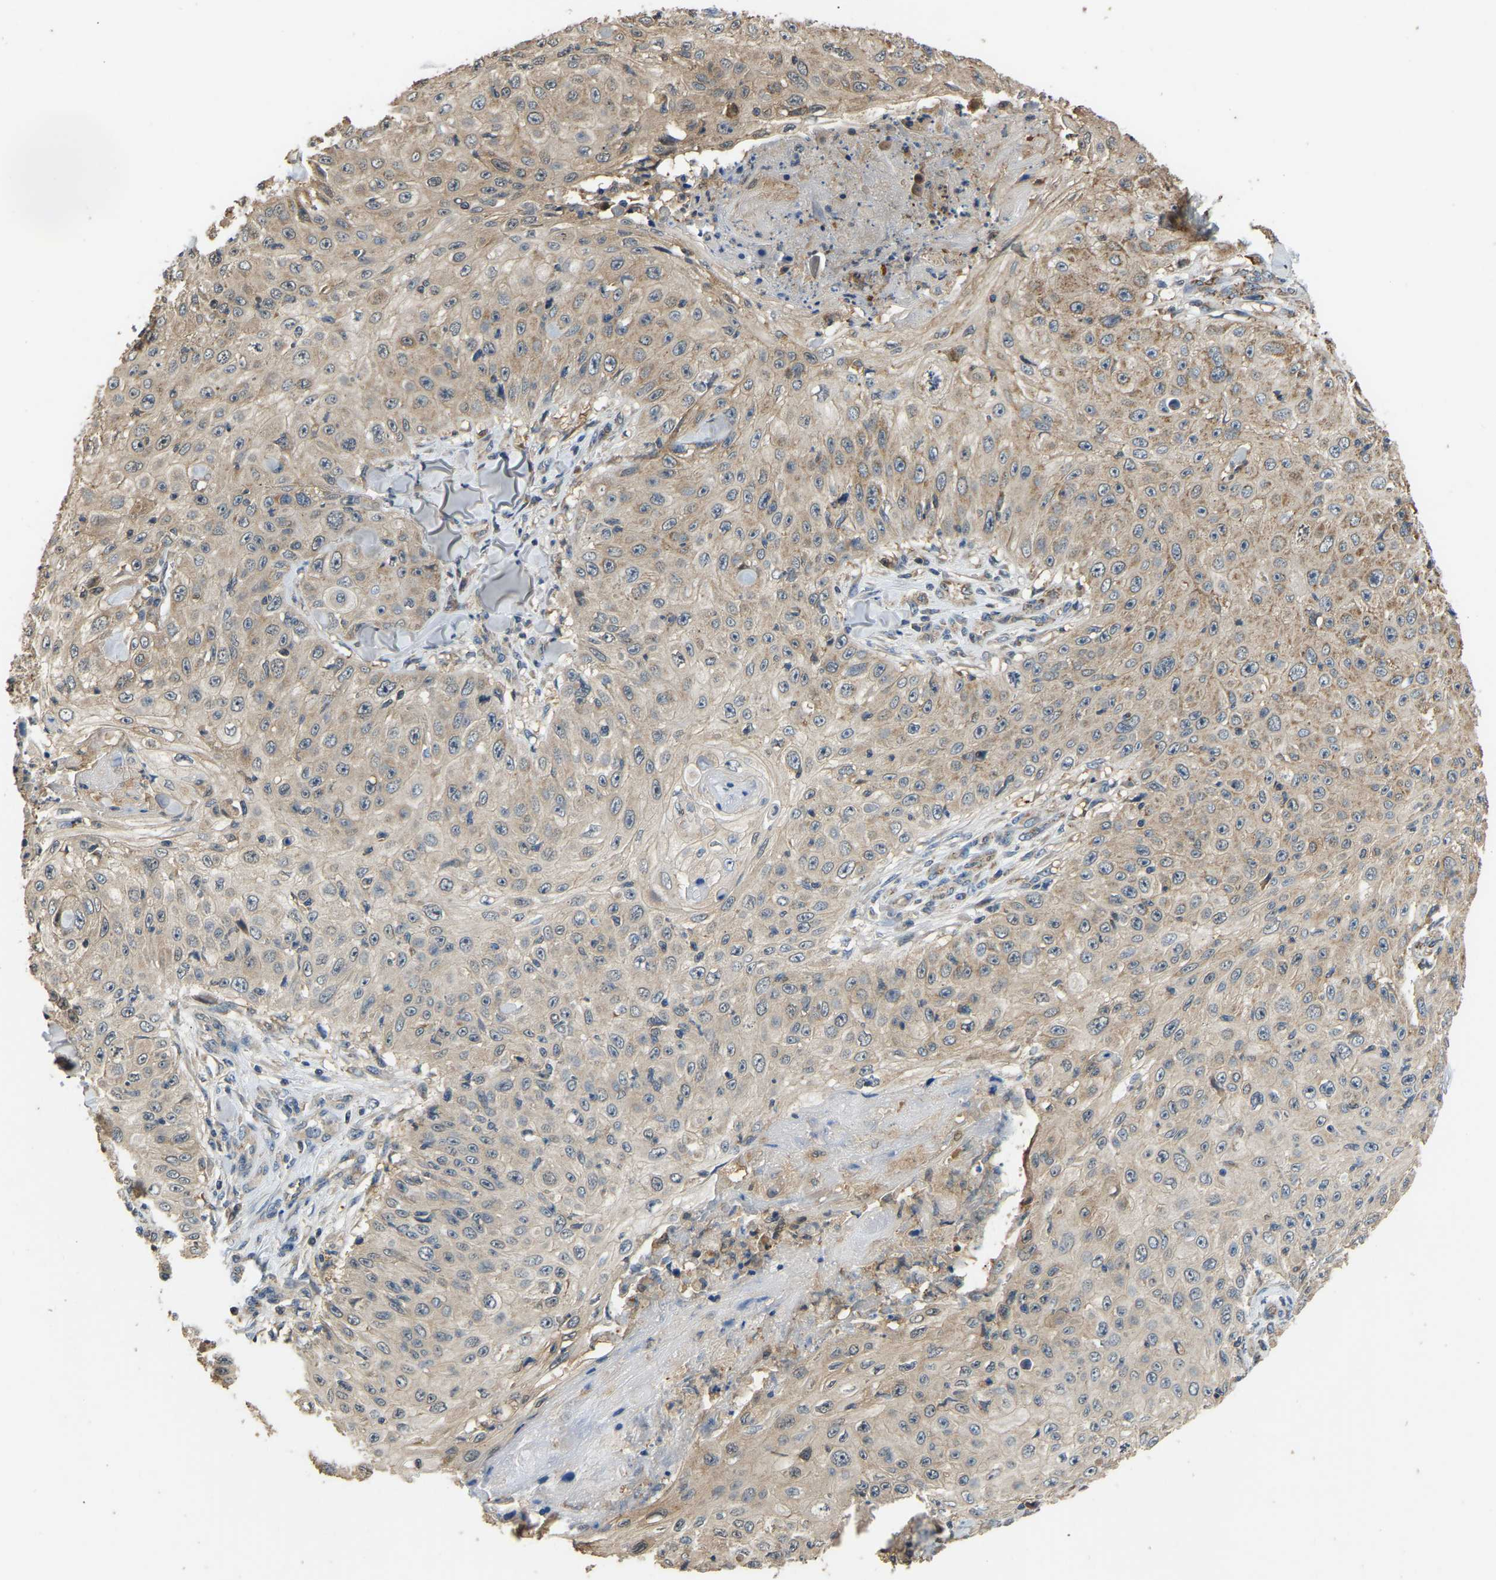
{"staining": {"intensity": "moderate", "quantity": "25%-75%", "location": "cytoplasmic/membranous"}, "tissue": "skin cancer", "cell_type": "Tumor cells", "image_type": "cancer", "snomed": [{"axis": "morphology", "description": "Squamous cell carcinoma, NOS"}, {"axis": "topography", "description": "Skin"}], "caption": "This micrograph demonstrates squamous cell carcinoma (skin) stained with immunohistochemistry to label a protein in brown. The cytoplasmic/membranous of tumor cells show moderate positivity for the protein. Nuclei are counter-stained blue.", "gene": "TUFM", "patient": {"sex": "male", "age": 86}}